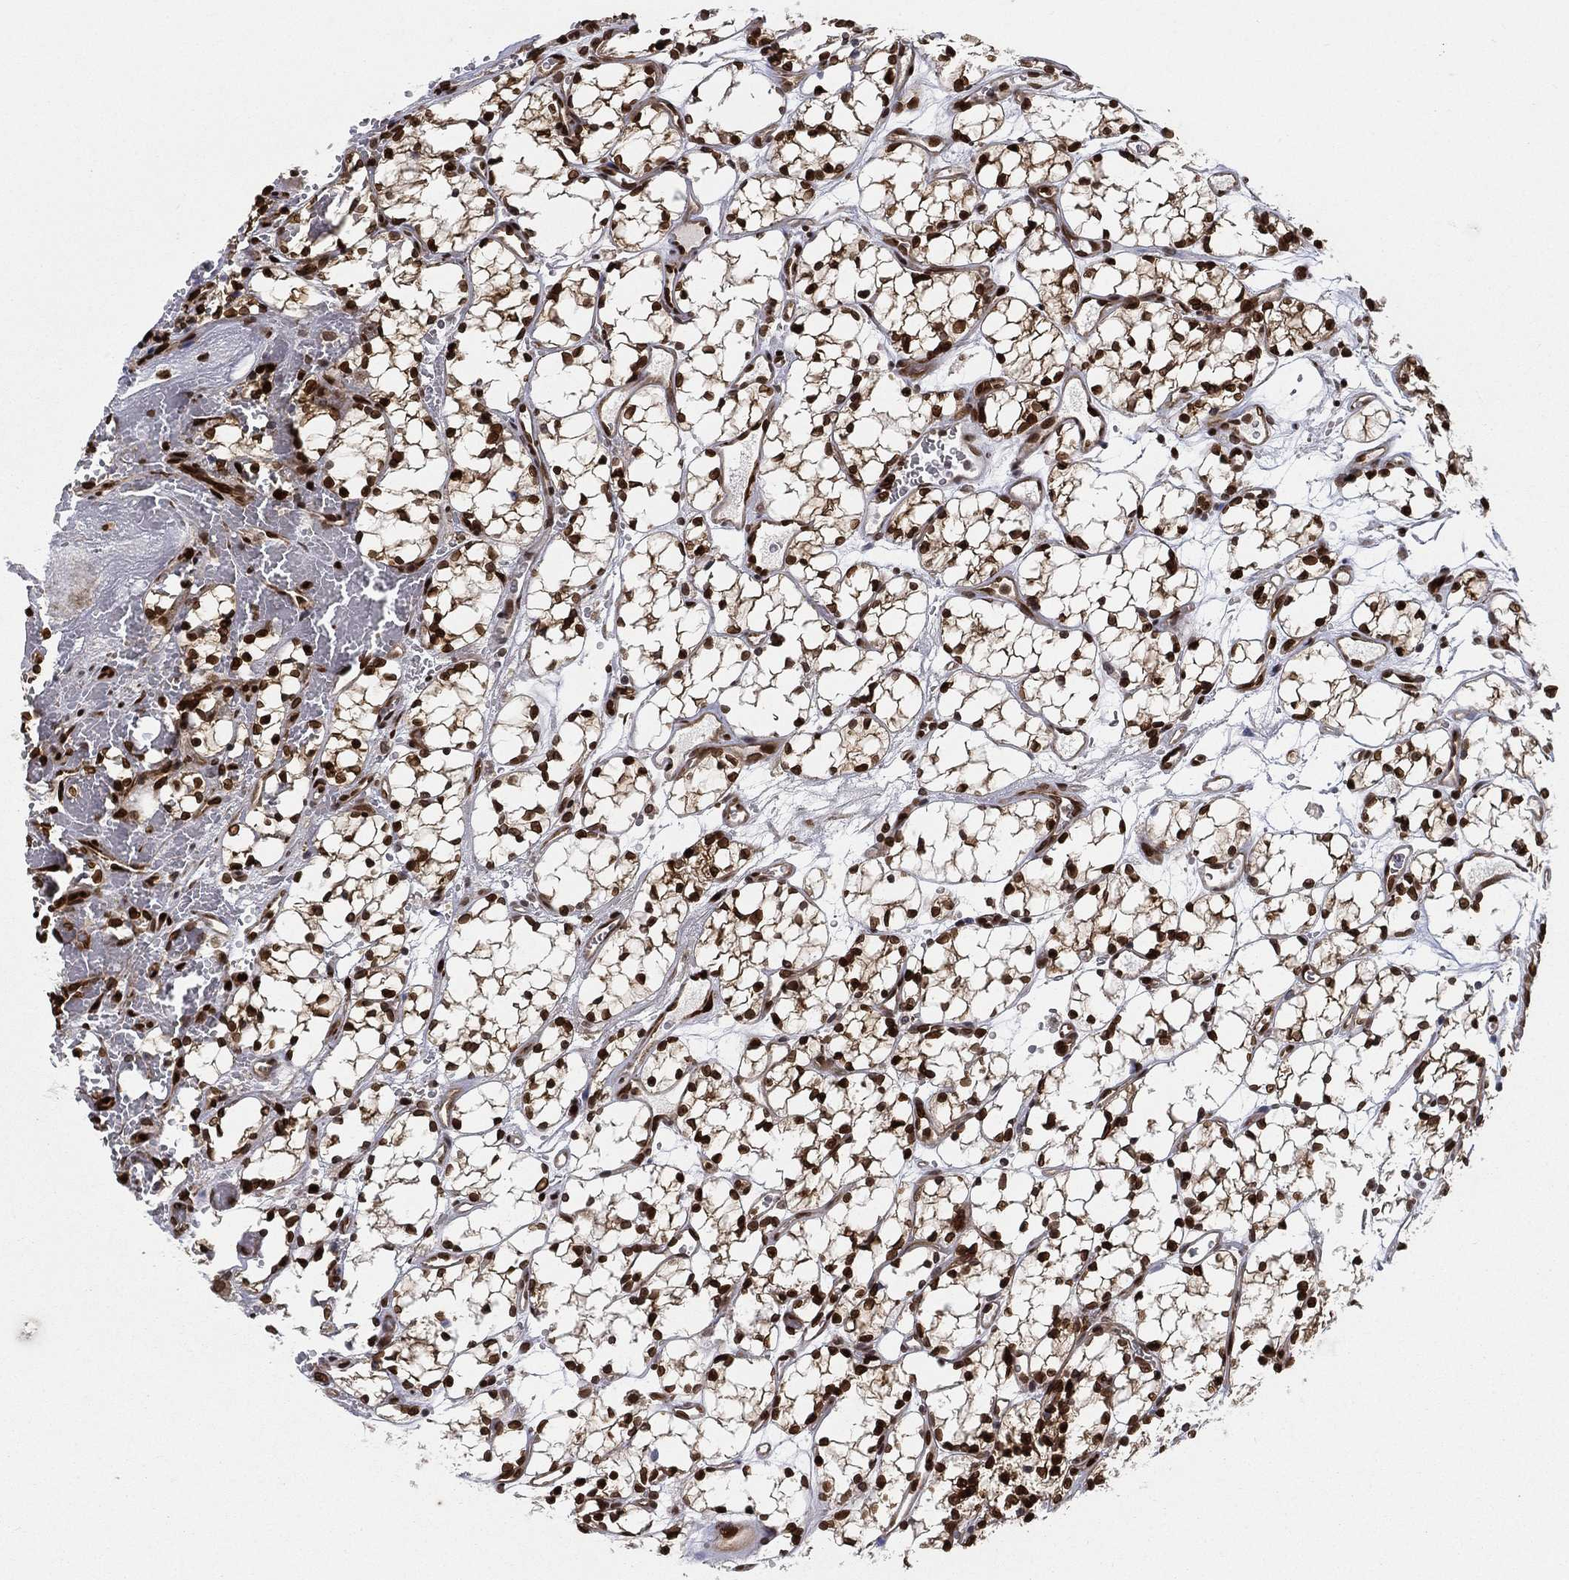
{"staining": {"intensity": "strong", "quantity": ">75%", "location": "nuclear"}, "tissue": "renal cancer", "cell_type": "Tumor cells", "image_type": "cancer", "snomed": [{"axis": "morphology", "description": "Adenocarcinoma, NOS"}, {"axis": "topography", "description": "Kidney"}], "caption": "Approximately >75% of tumor cells in renal cancer display strong nuclear protein positivity as visualized by brown immunohistochemical staining.", "gene": "LMNB1", "patient": {"sex": "female", "age": 69}}